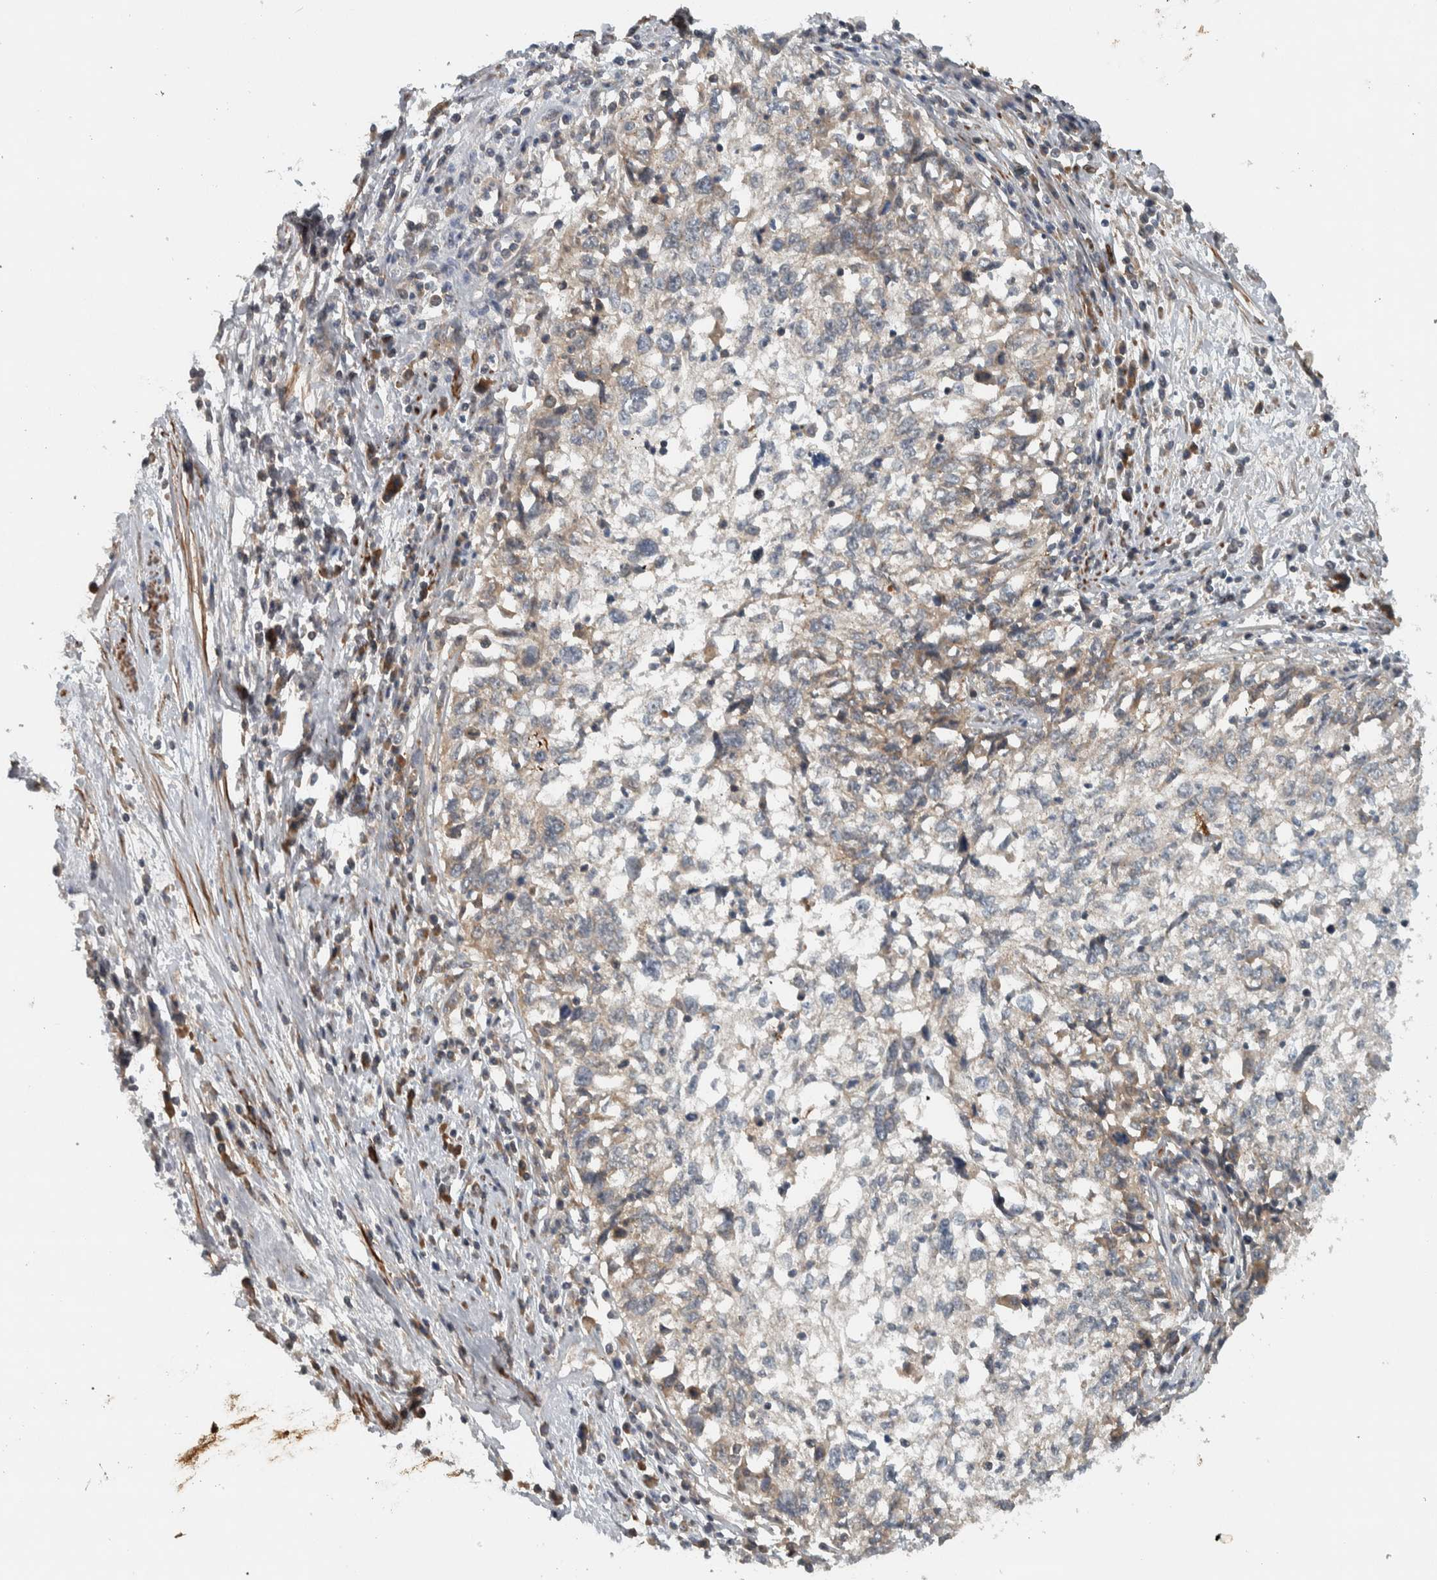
{"staining": {"intensity": "weak", "quantity": "<25%", "location": "cytoplasmic/membranous"}, "tissue": "cervical cancer", "cell_type": "Tumor cells", "image_type": "cancer", "snomed": [{"axis": "morphology", "description": "Squamous cell carcinoma, NOS"}, {"axis": "topography", "description": "Cervix"}], "caption": "The histopathology image demonstrates no significant positivity in tumor cells of cervical cancer (squamous cell carcinoma).", "gene": "LBHD1", "patient": {"sex": "female", "age": 57}}